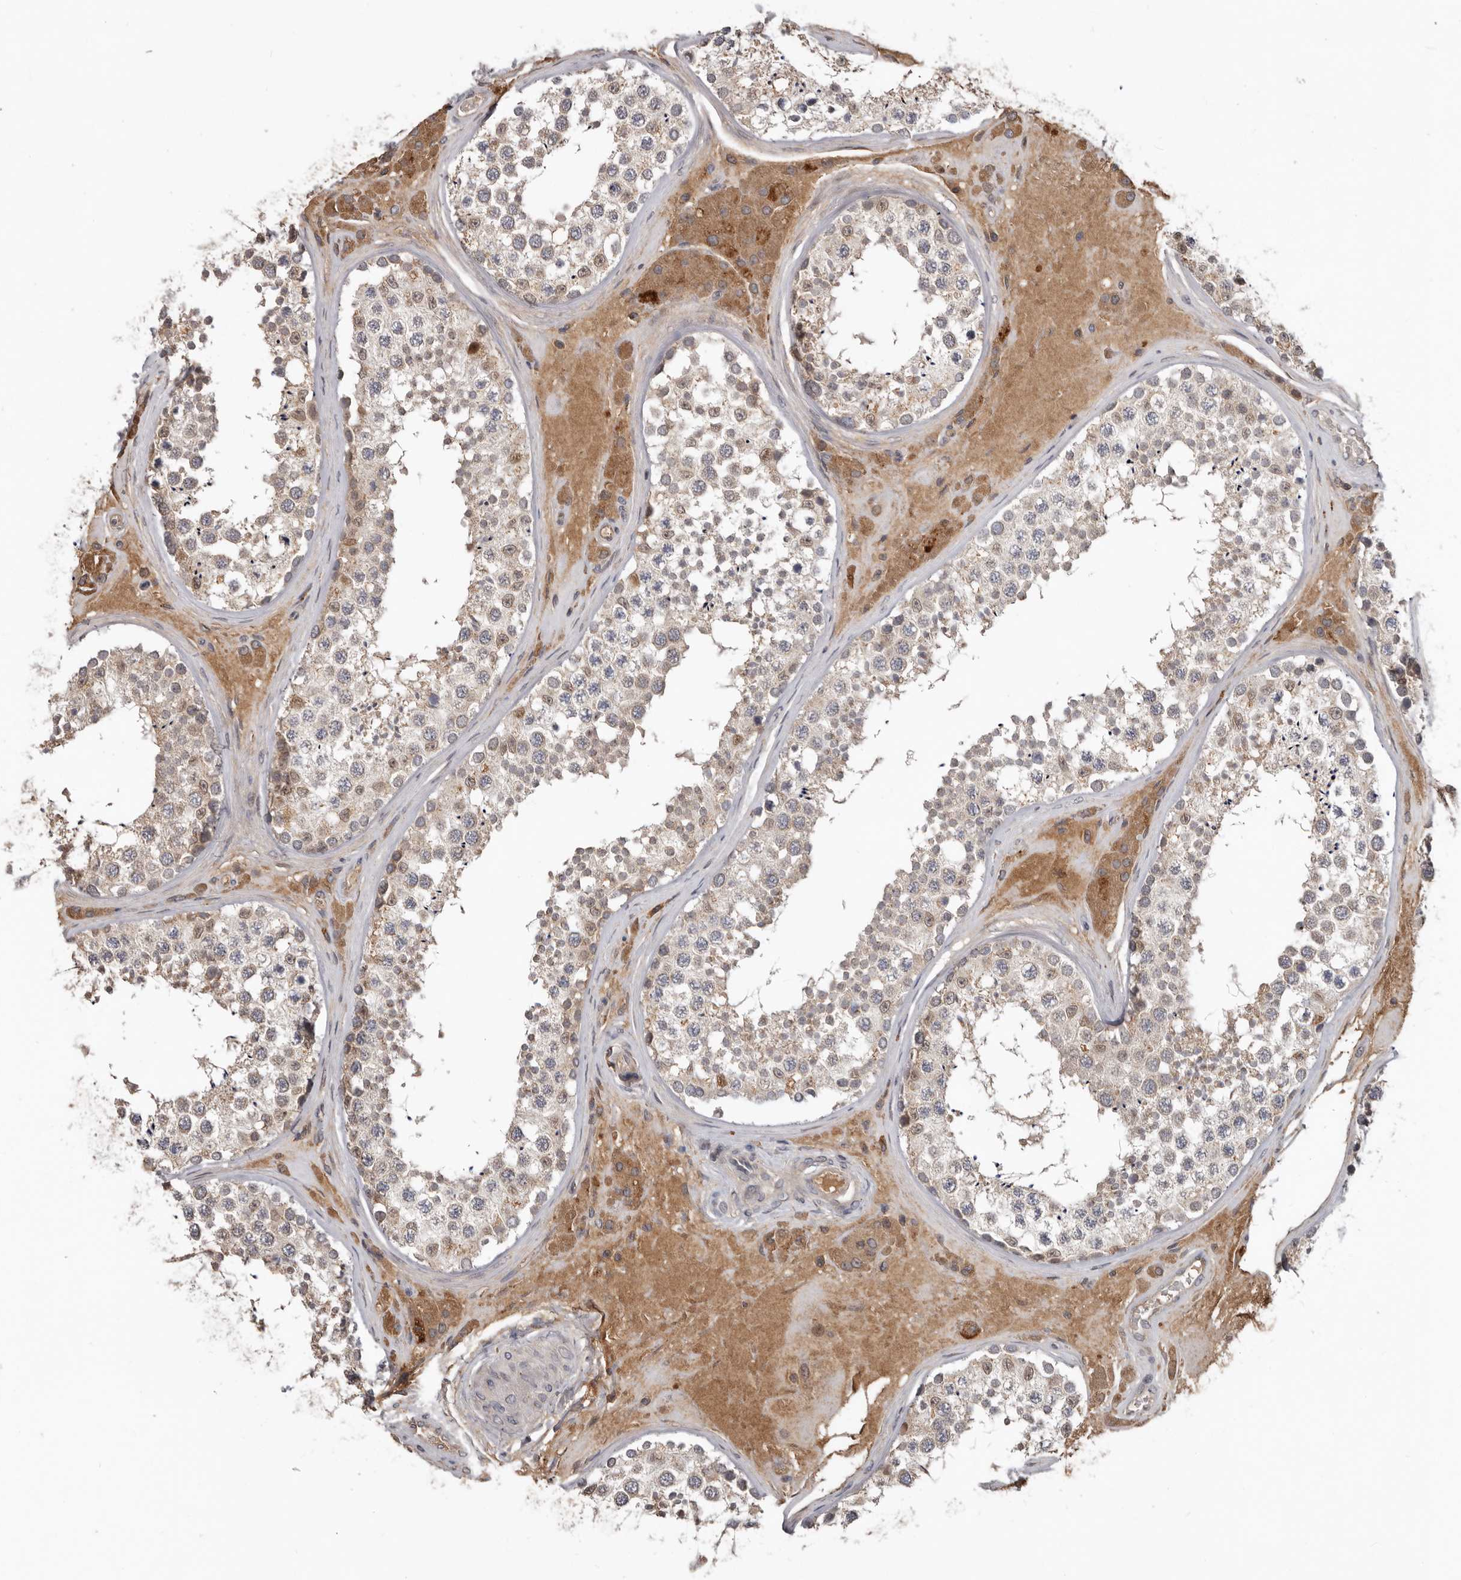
{"staining": {"intensity": "moderate", "quantity": "<25%", "location": "cytoplasmic/membranous"}, "tissue": "testis", "cell_type": "Cells in seminiferous ducts", "image_type": "normal", "snomed": [{"axis": "morphology", "description": "Normal tissue, NOS"}, {"axis": "topography", "description": "Testis"}], "caption": "A high-resolution photomicrograph shows IHC staining of unremarkable testis, which exhibits moderate cytoplasmic/membranous positivity in about <25% of cells in seminiferous ducts. Ihc stains the protein in brown and the nuclei are stained blue.", "gene": "NMUR1", "patient": {"sex": "male", "age": 46}}